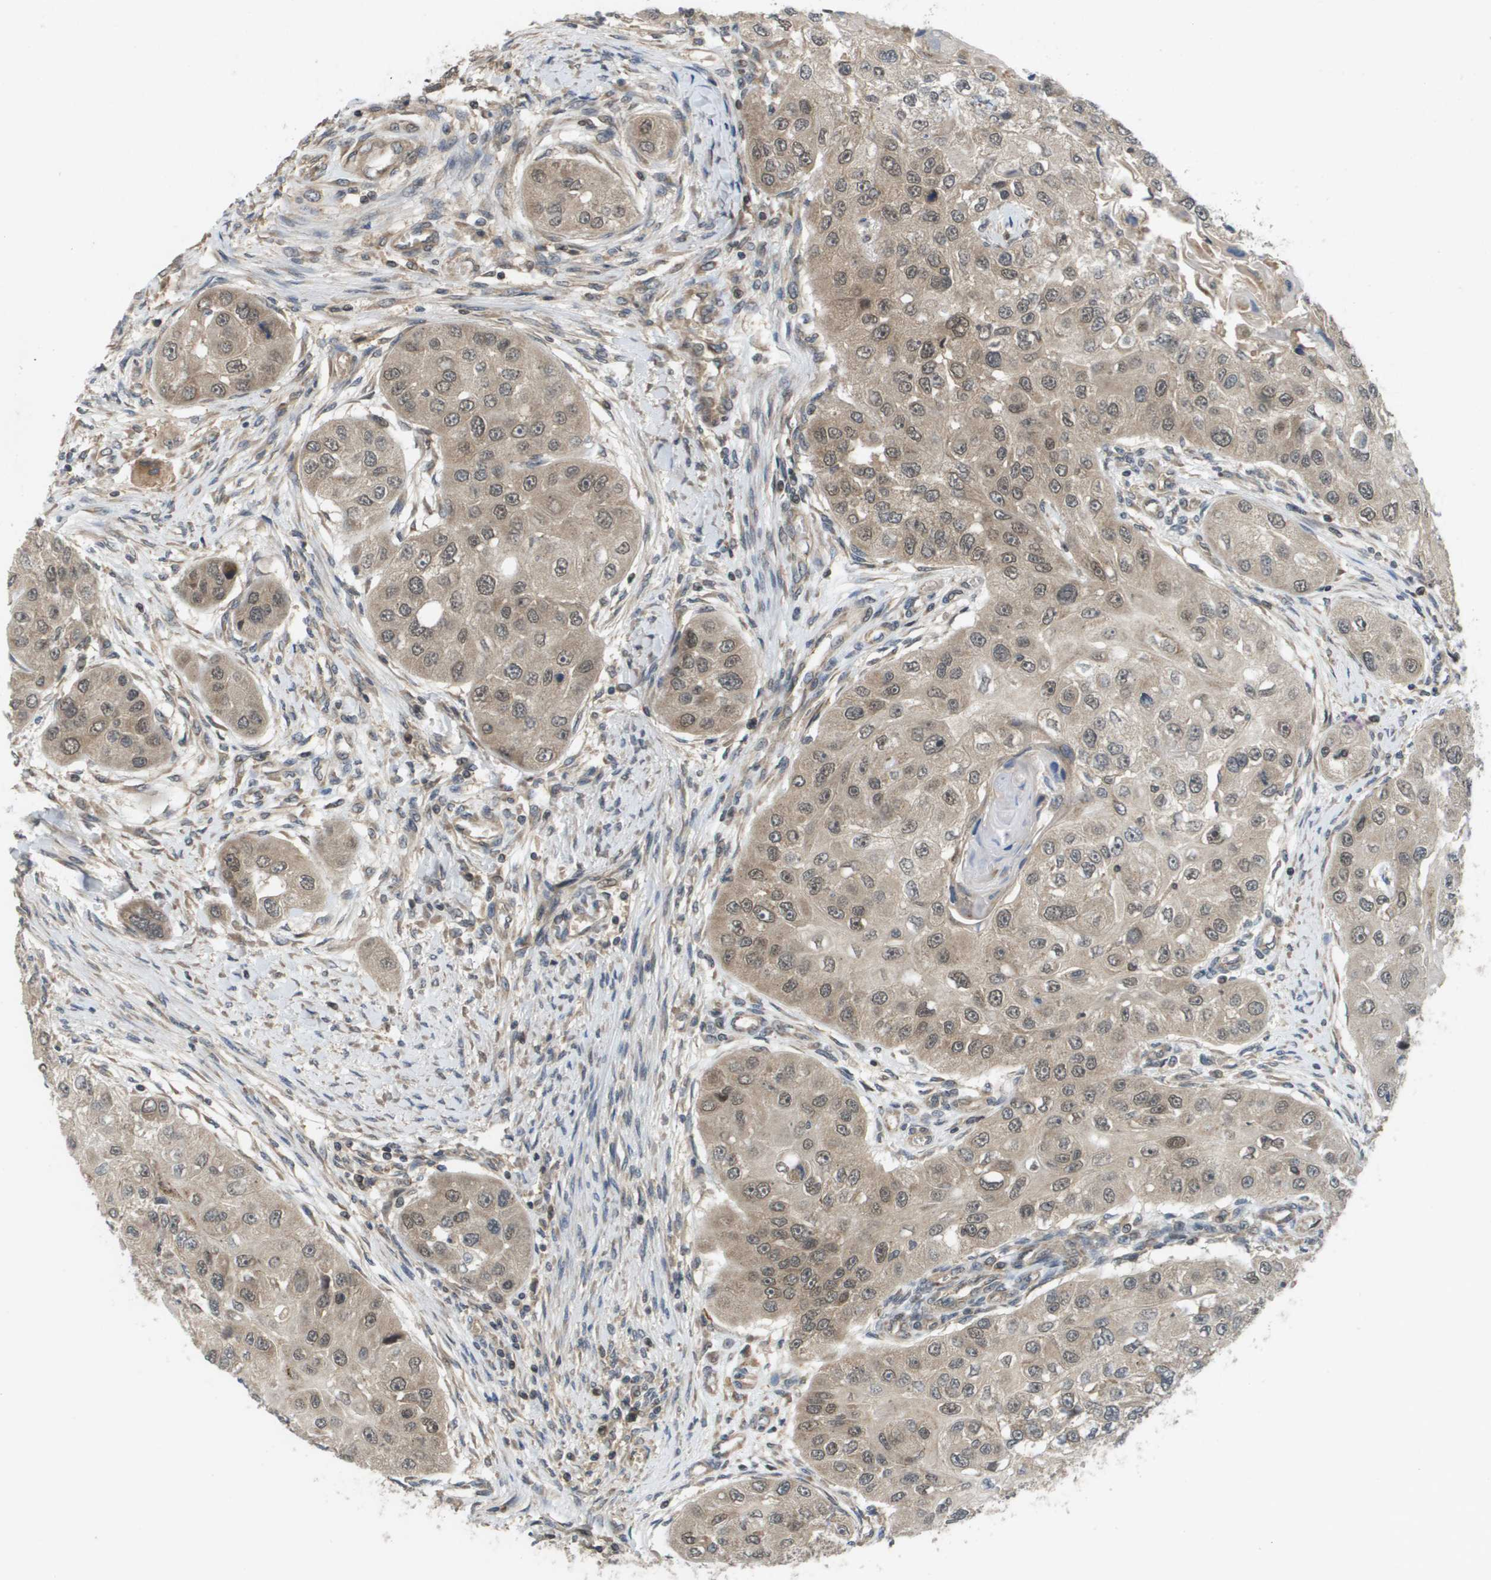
{"staining": {"intensity": "weak", "quantity": "25%-75%", "location": "cytoplasmic/membranous"}, "tissue": "head and neck cancer", "cell_type": "Tumor cells", "image_type": "cancer", "snomed": [{"axis": "morphology", "description": "Normal tissue, NOS"}, {"axis": "morphology", "description": "Squamous cell carcinoma, NOS"}, {"axis": "topography", "description": "Skeletal muscle"}, {"axis": "topography", "description": "Head-Neck"}], "caption": "Tumor cells reveal low levels of weak cytoplasmic/membranous staining in about 25%-75% of cells in squamous cell carcinoma (head and neck).", "gene": "RBM38", "patient": {"sex": "male", "age": 51}}